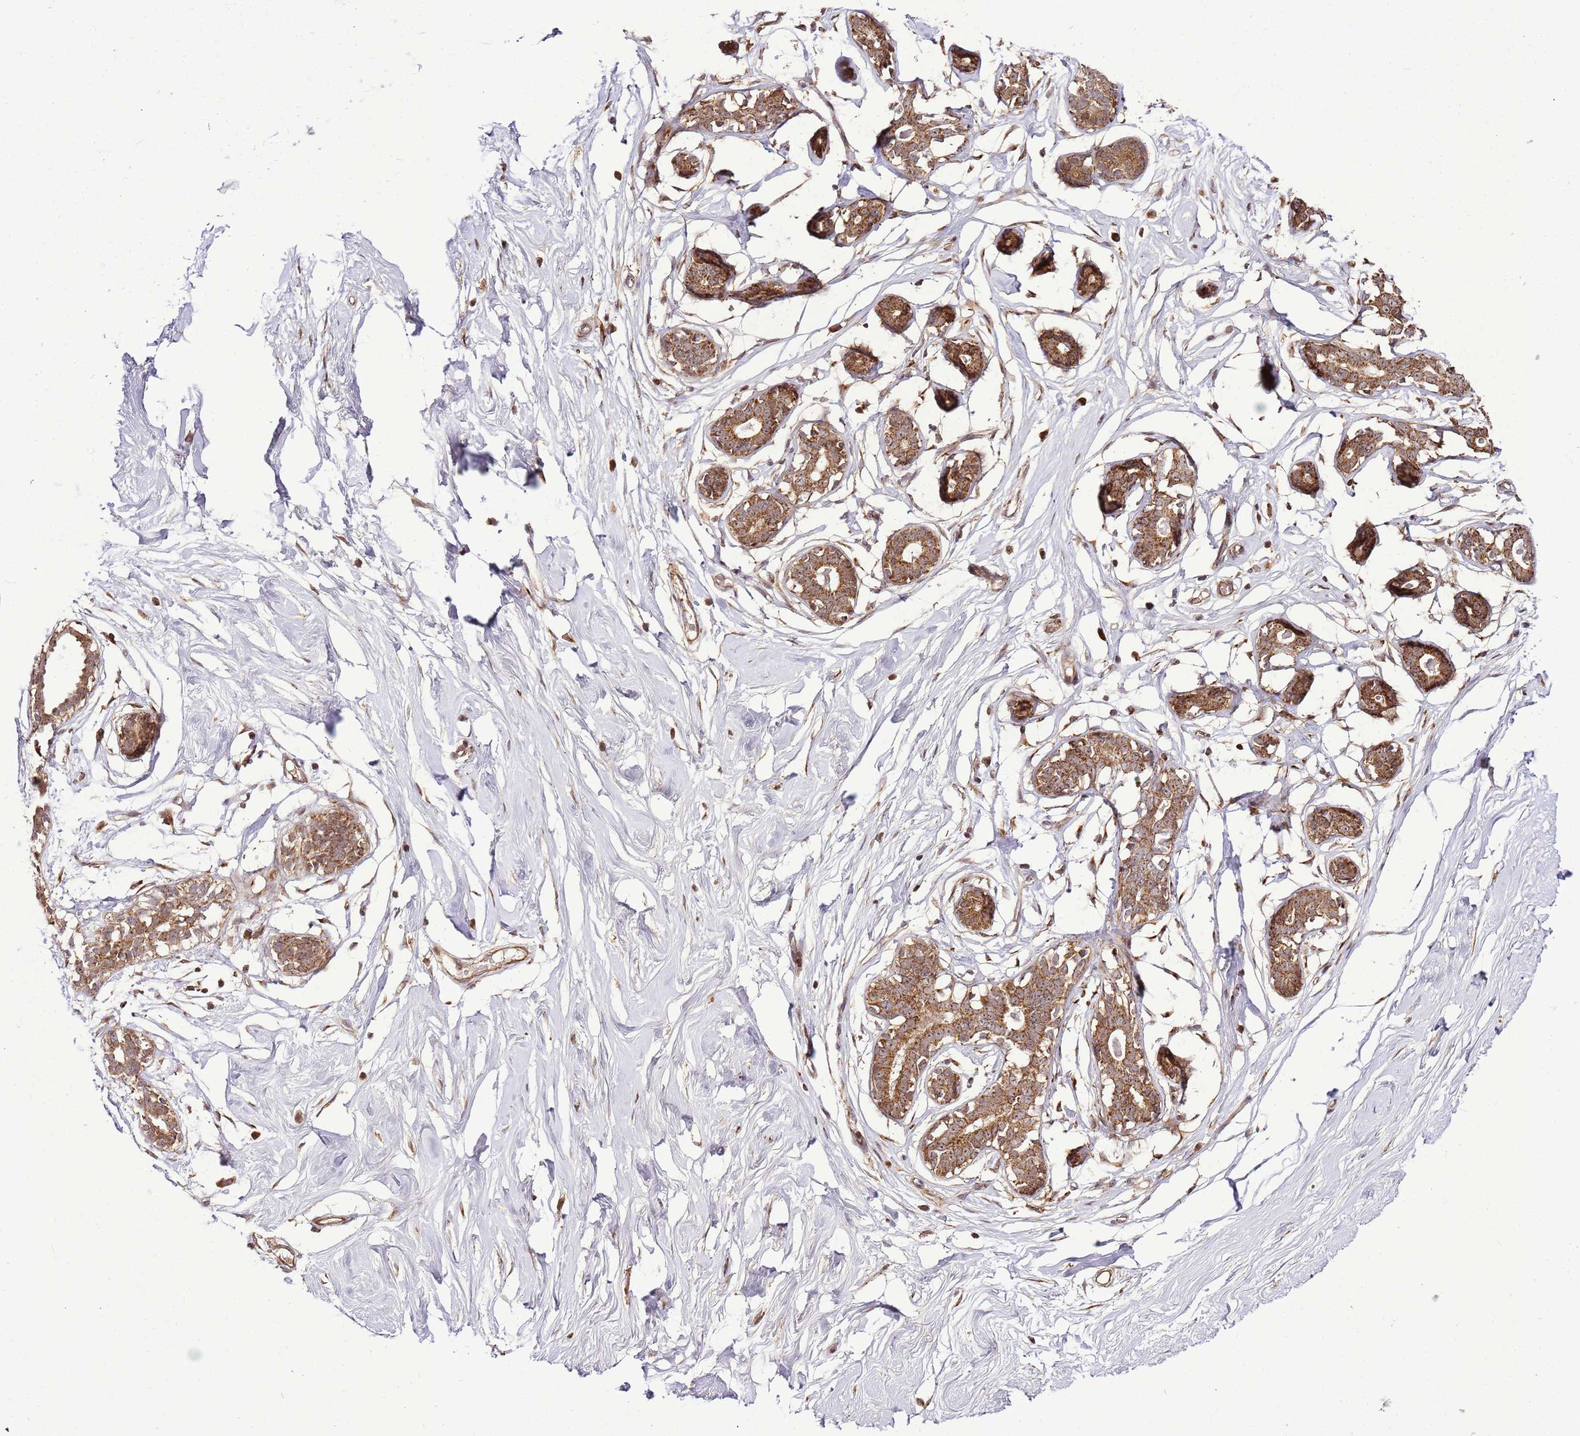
{"staining": {"intensity": "moderate", "quantity": "<25%", "location": "cytoplasmic/membranous"}, "tissue": "breast", "cell_type": "Adipocytes", "image_type": "normal", "snomed": [{"axis": "morphology", "description": "Normal tissue, NOS"}, {"axis": "morphology", "description": "Adenoma, NOS"}, {"axis": "topography", "description": "Breast"}], "caption": "IHC histopathology image of normal breast stained for a protein (brown), which displays low levels of moderate cytoplasmic/membranous positivity in approximately <25% of adipocytes.", "gene": "RASA3", "patient": {"sex": "female", "age": 23}}